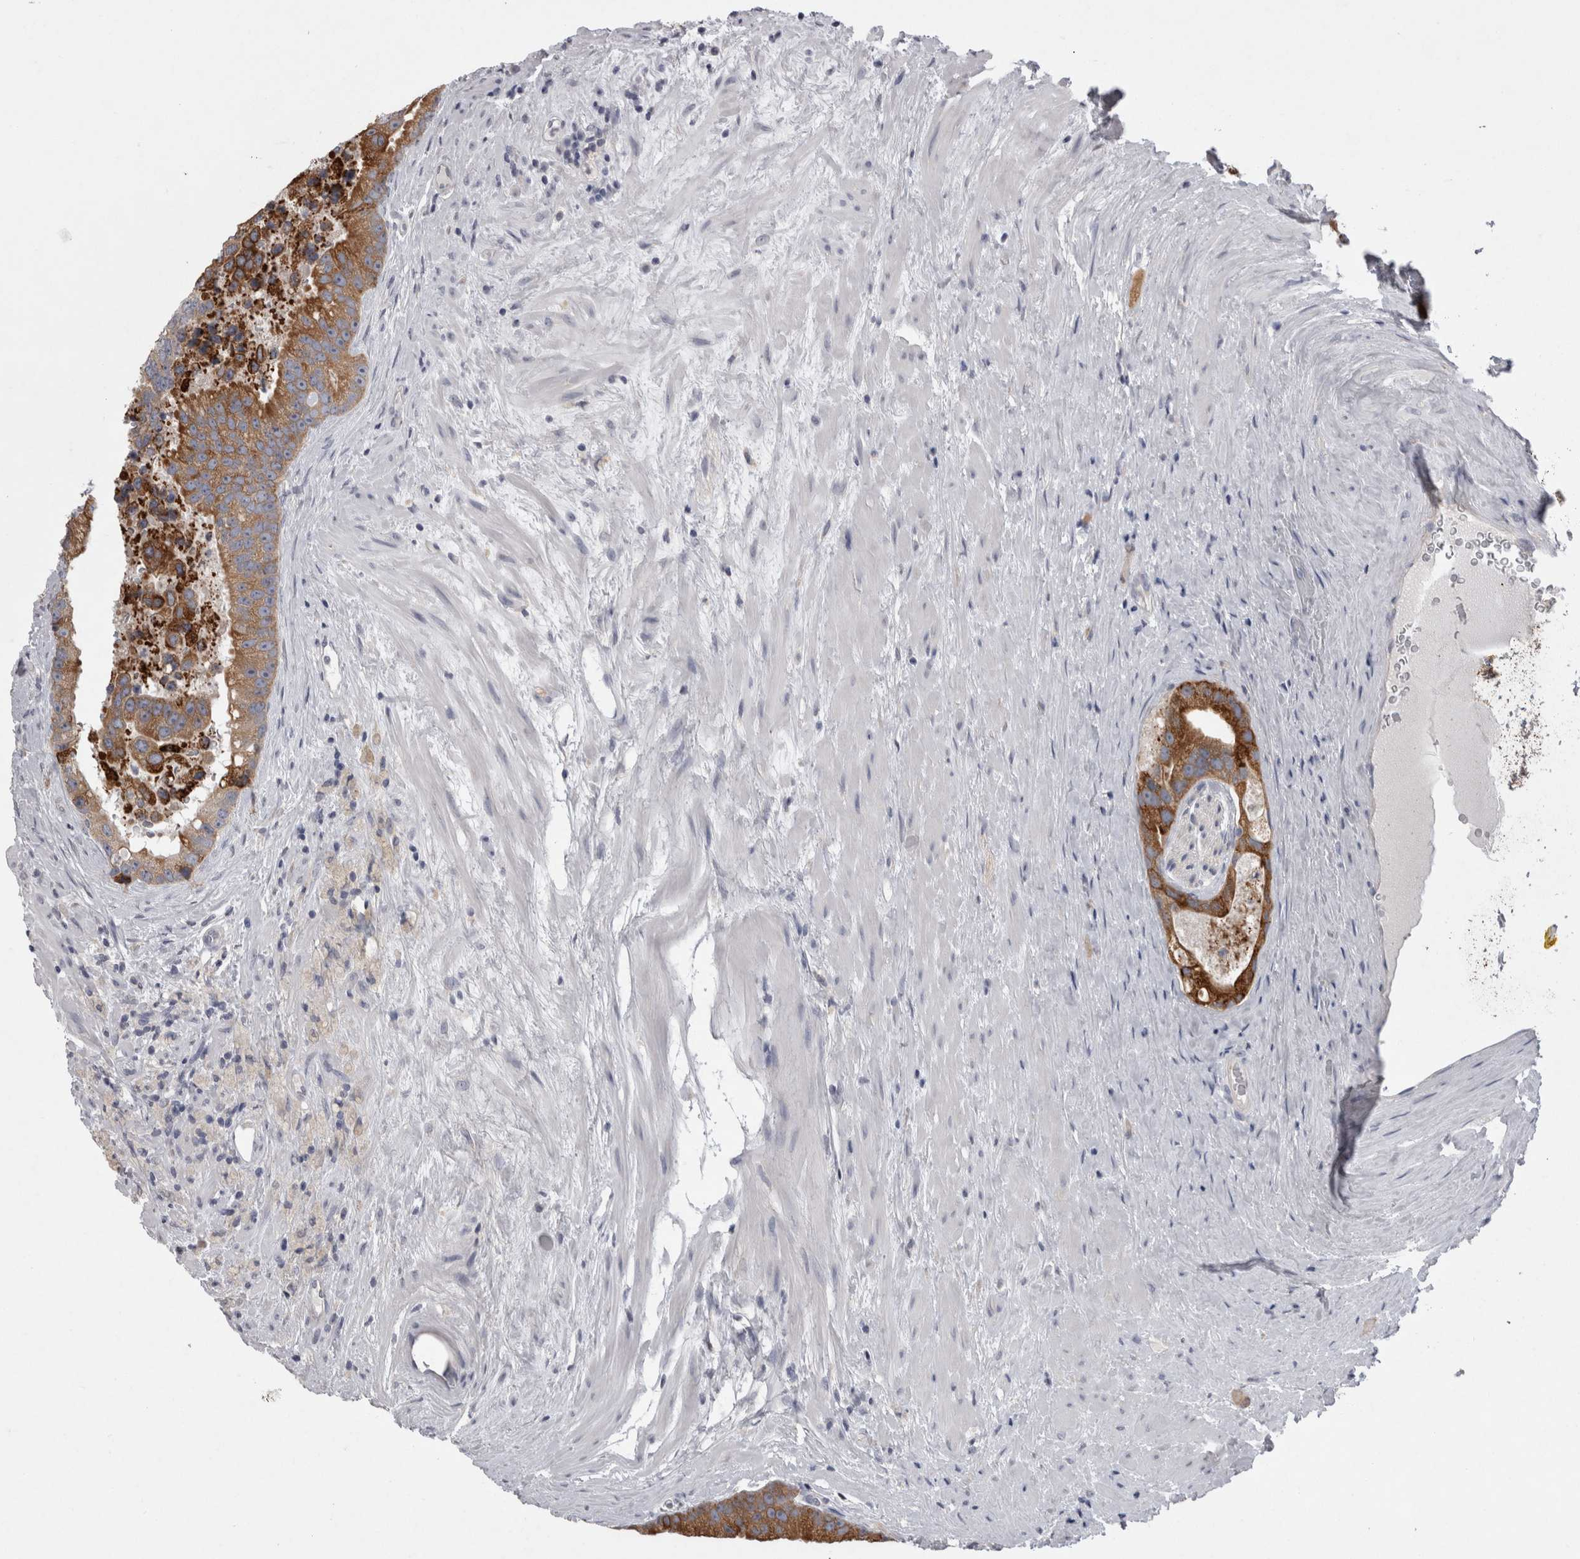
{"staining": {"intensity": "strong", "quantity": ">75%", "location": "cytoplasmic/membranous"}, "tissue": "prostate cancer", "cell_type": "Tumor cells", "image_type": "cancer", "snomed": [{"axis": "morphology", "description": "Adenocarcinoma, High grade"}, {"axis": "topography", "description": "Prostate"}], "caption": "Brown immunohistochemical staining in prostate adenocarcinoma (high-grade) reveals strong cytoplasmic/membranous staining in about >75% of tumor cells. (IHC, brightfield microscopy, high magnification).", "gene": "LRRC40", "patient": {"sex": "male", "age": 70}}